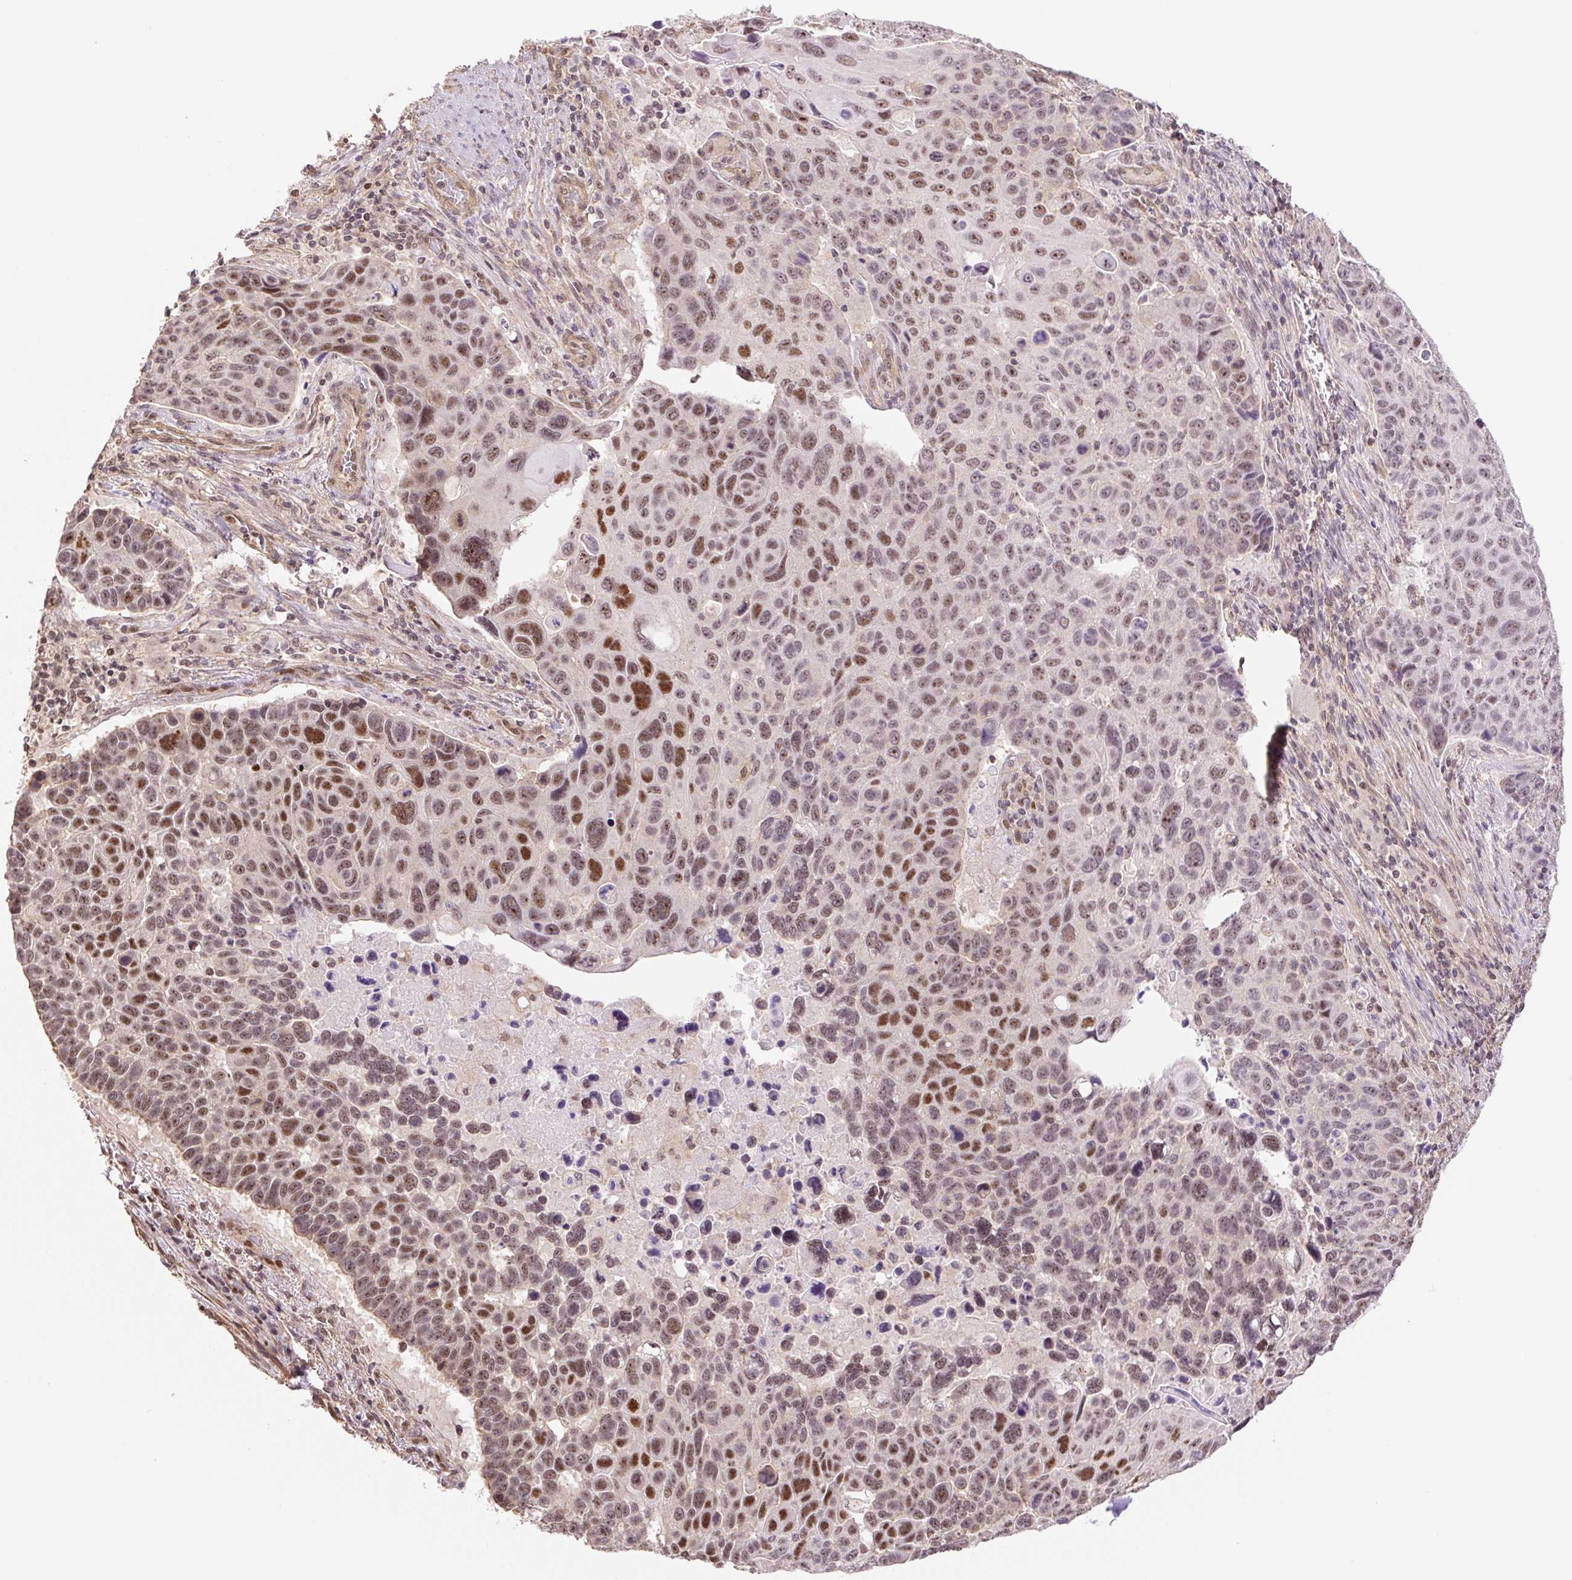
{"staining": {"intensity": "moderate", "quantity": ">75%", "location": "nuclear"}, "tissue": "lung cancer", "cell_type": "Tumor cells", "image_type": "cancer", "snomed": [{"axis": "morphology", "description": "Squamous cell carcinoma, NOS"}, {"axis": "topography", "description": "Lung"}], "caption": "IHC (DAB (3,3'-diaminobenzidine)) staining of lung cancer (squamous cell carcinoma) displays moderate nuclear protein expression in about >75% of tumor cells. The staining was performed using DAB to visualize the protein expression in brown, while the nuclei were stained in blue with hematoxylin (Magnification: 20x).", "gene": "CWC25", "patient": {"sex": "male", "age": 68}}